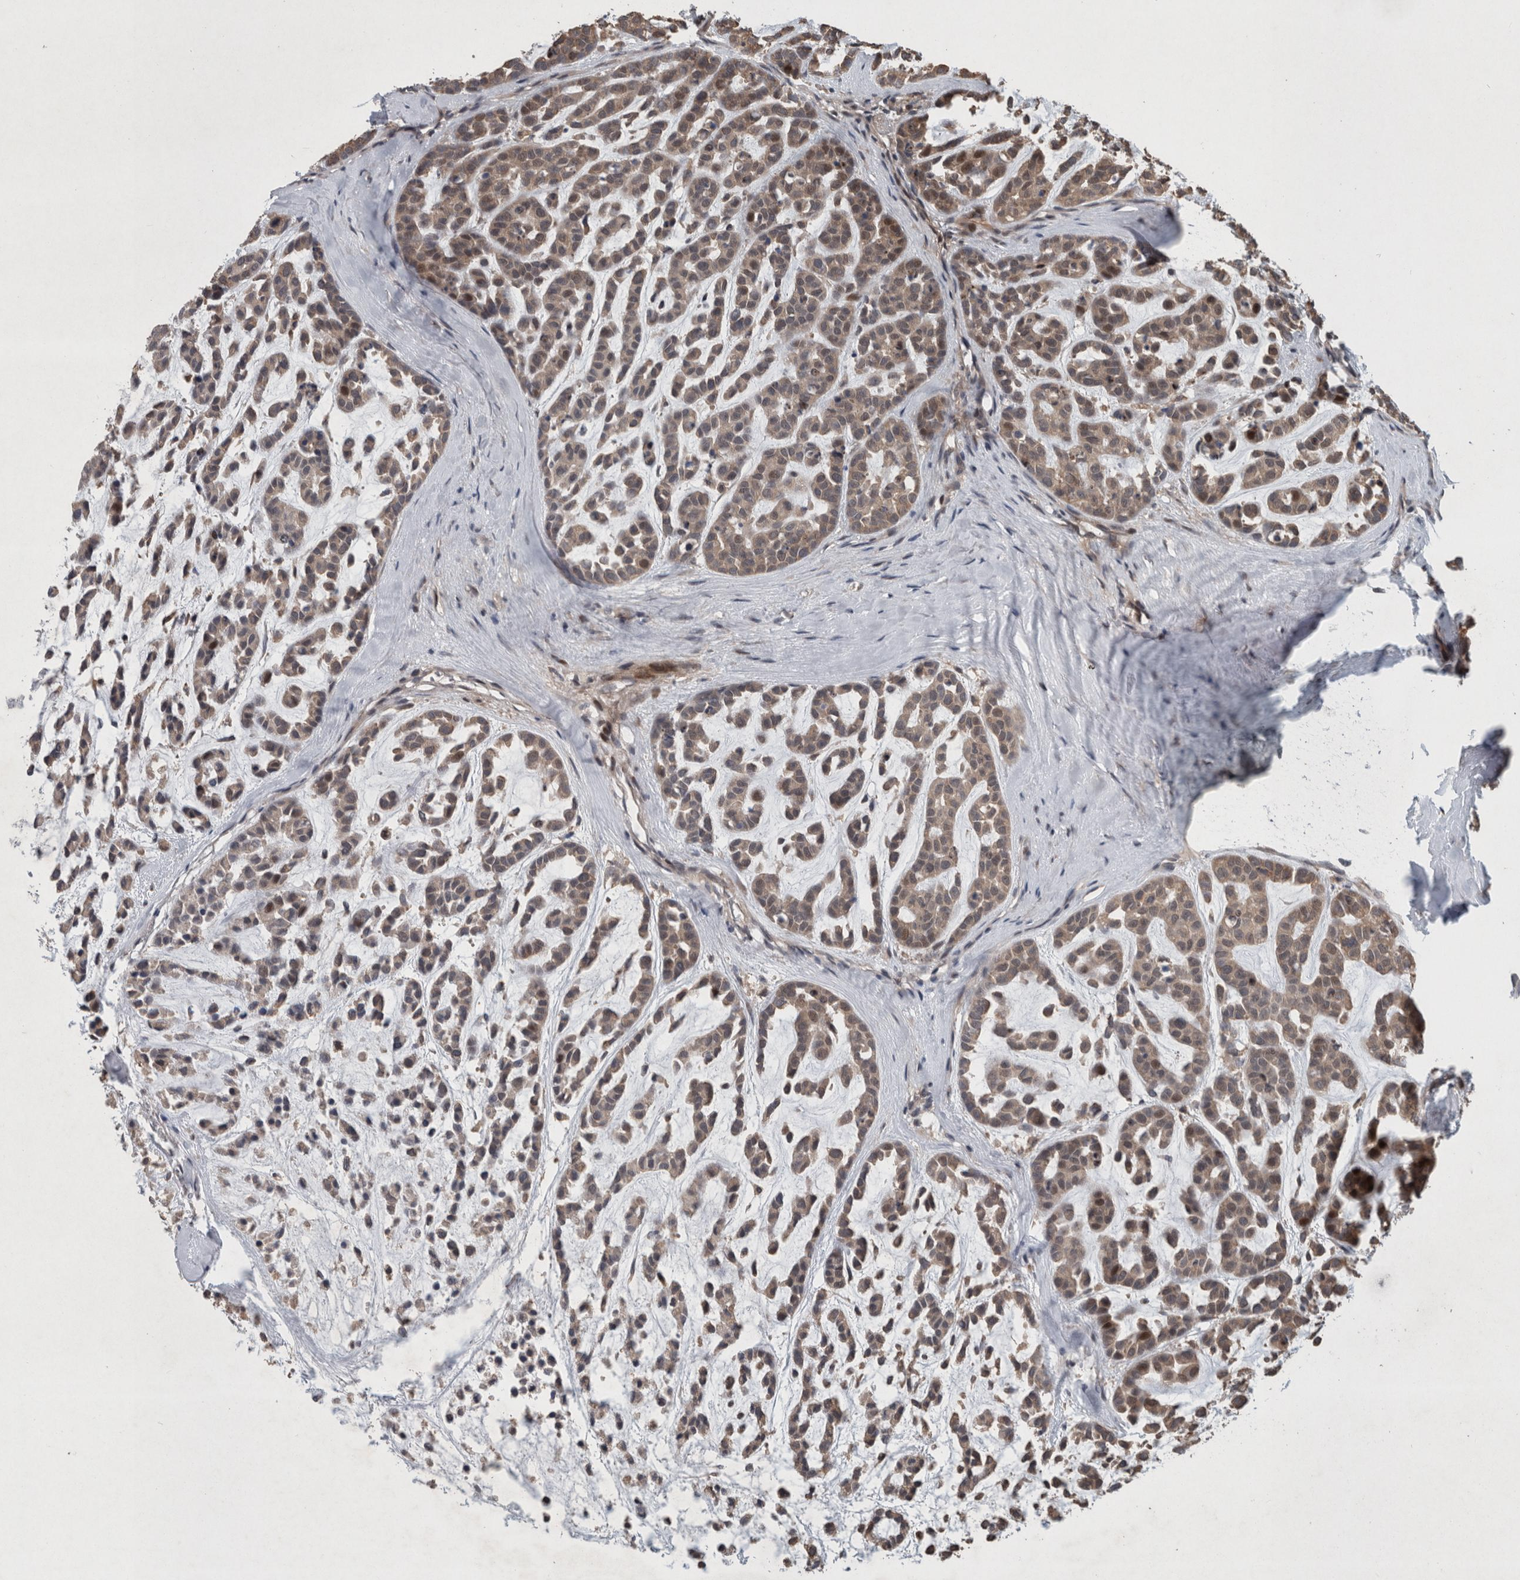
{"staining": {"intensity": "weak", "quantity": ">75%", "location": "cytoplasmic/membranous"}, "tissue": "head and neck cancer", "cell_type": "Tumor cells", "image_type": "cancer", "snomed": [{"axis": "morphology", "description": "Adenocarcinoma, NOS"}, {"axis": "morphology", "description": "Adenoma, NOS"}, {"axis": "topography", "description": "Head-Neck"}], "caption": "Immunohistochemical staining of human adenoma (head and neck) reveals low levels of weak cytoplasmic/membranous protein expression in about >75% of tumor cells.", "gene": "GIMAP6", "patient": {"sex": "female", "age": 55}}